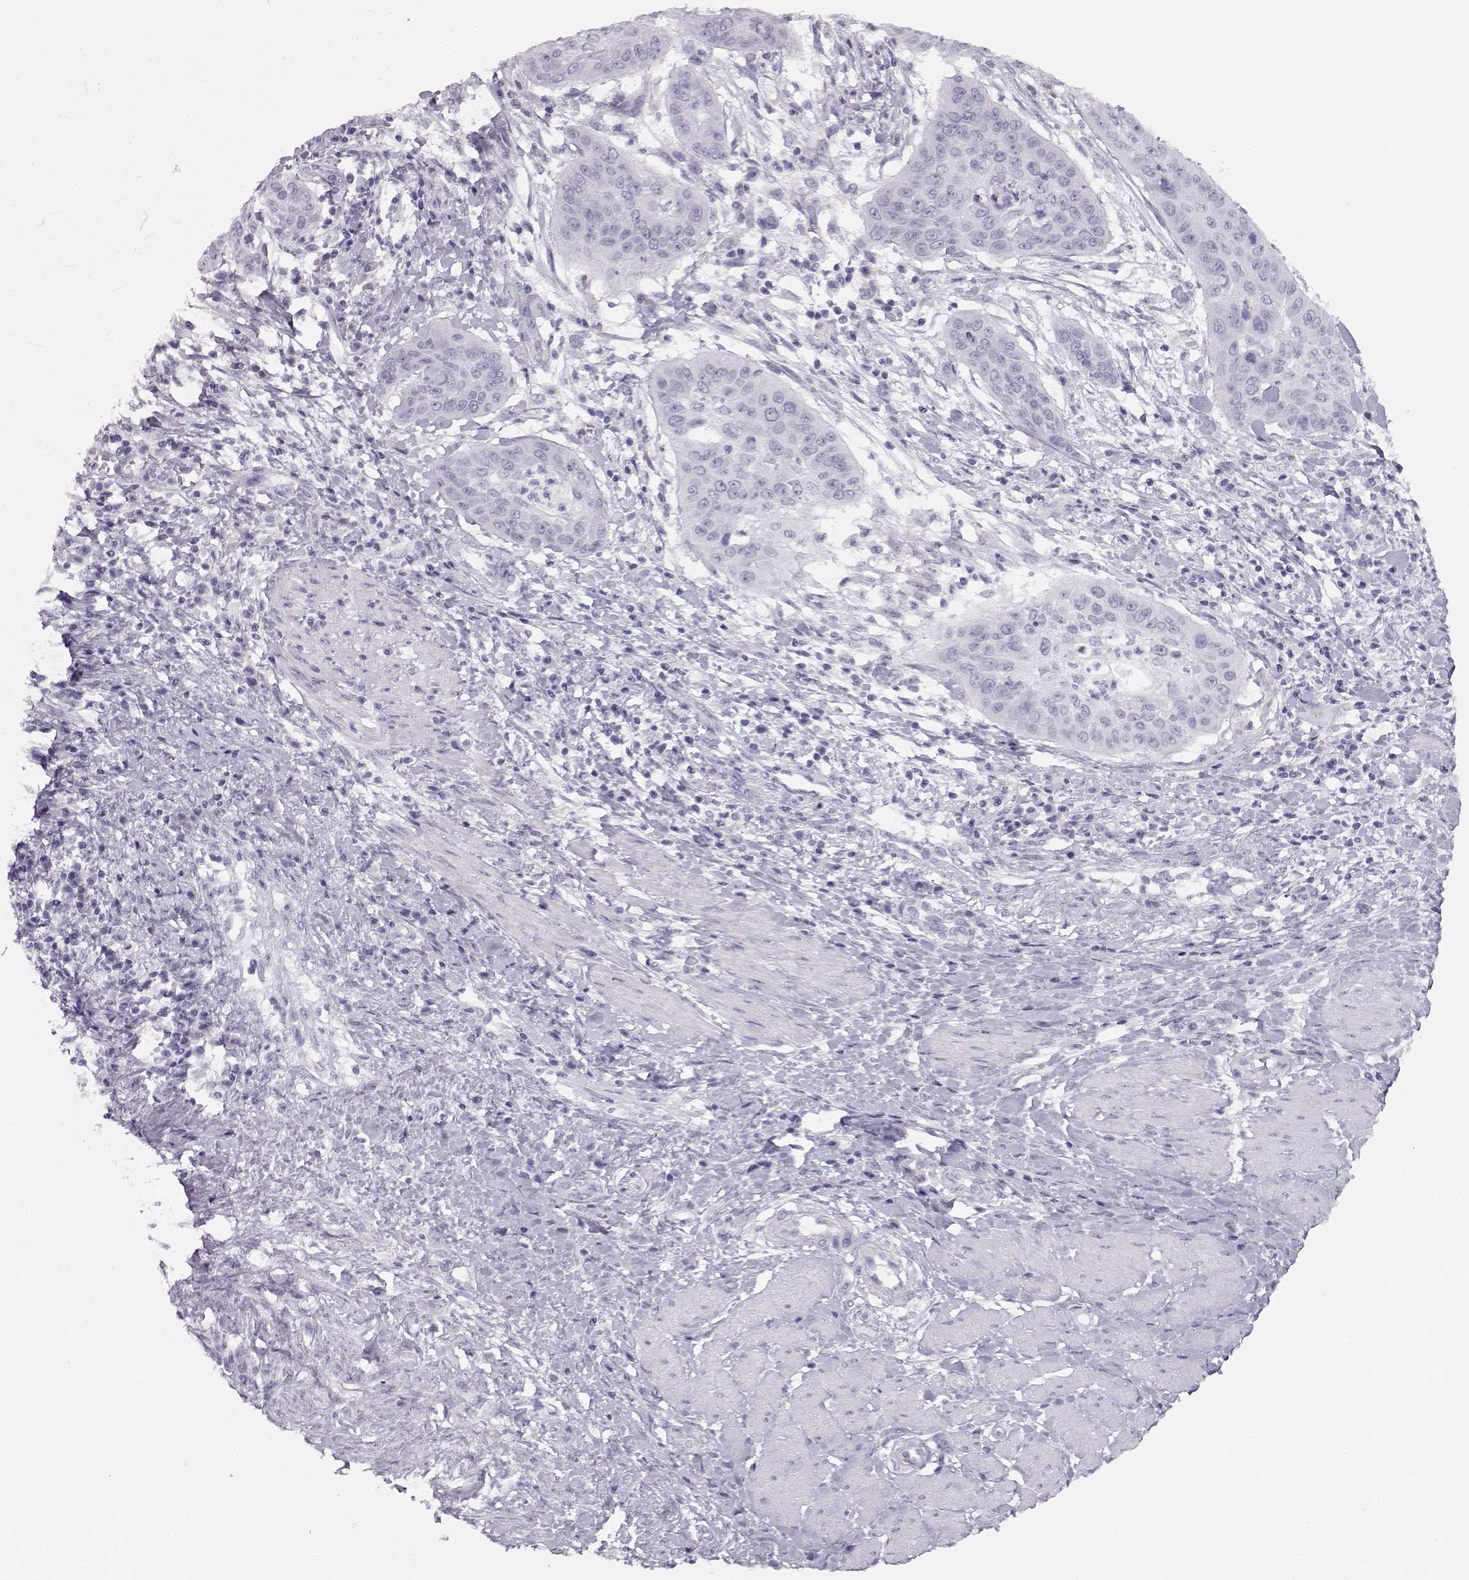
{"staining": {"intensity": "negative", "quantity": "none", "location": "none"}, "tissue": "cervical cancer", "cell_type": "Tumor cells", "image_type": "cancer", "snomed": [{"axis": "morphology", "description": "Squamous cell carcinoma, NOS"}, {"axis": "topography", "description": "Cervix"}], "caption": "There is no significant staining in tumor cells of cervical cancer (squamous cell carcinoma).", "gene": "IMPG1", "patient": {"sex": "female", "age": 39}}